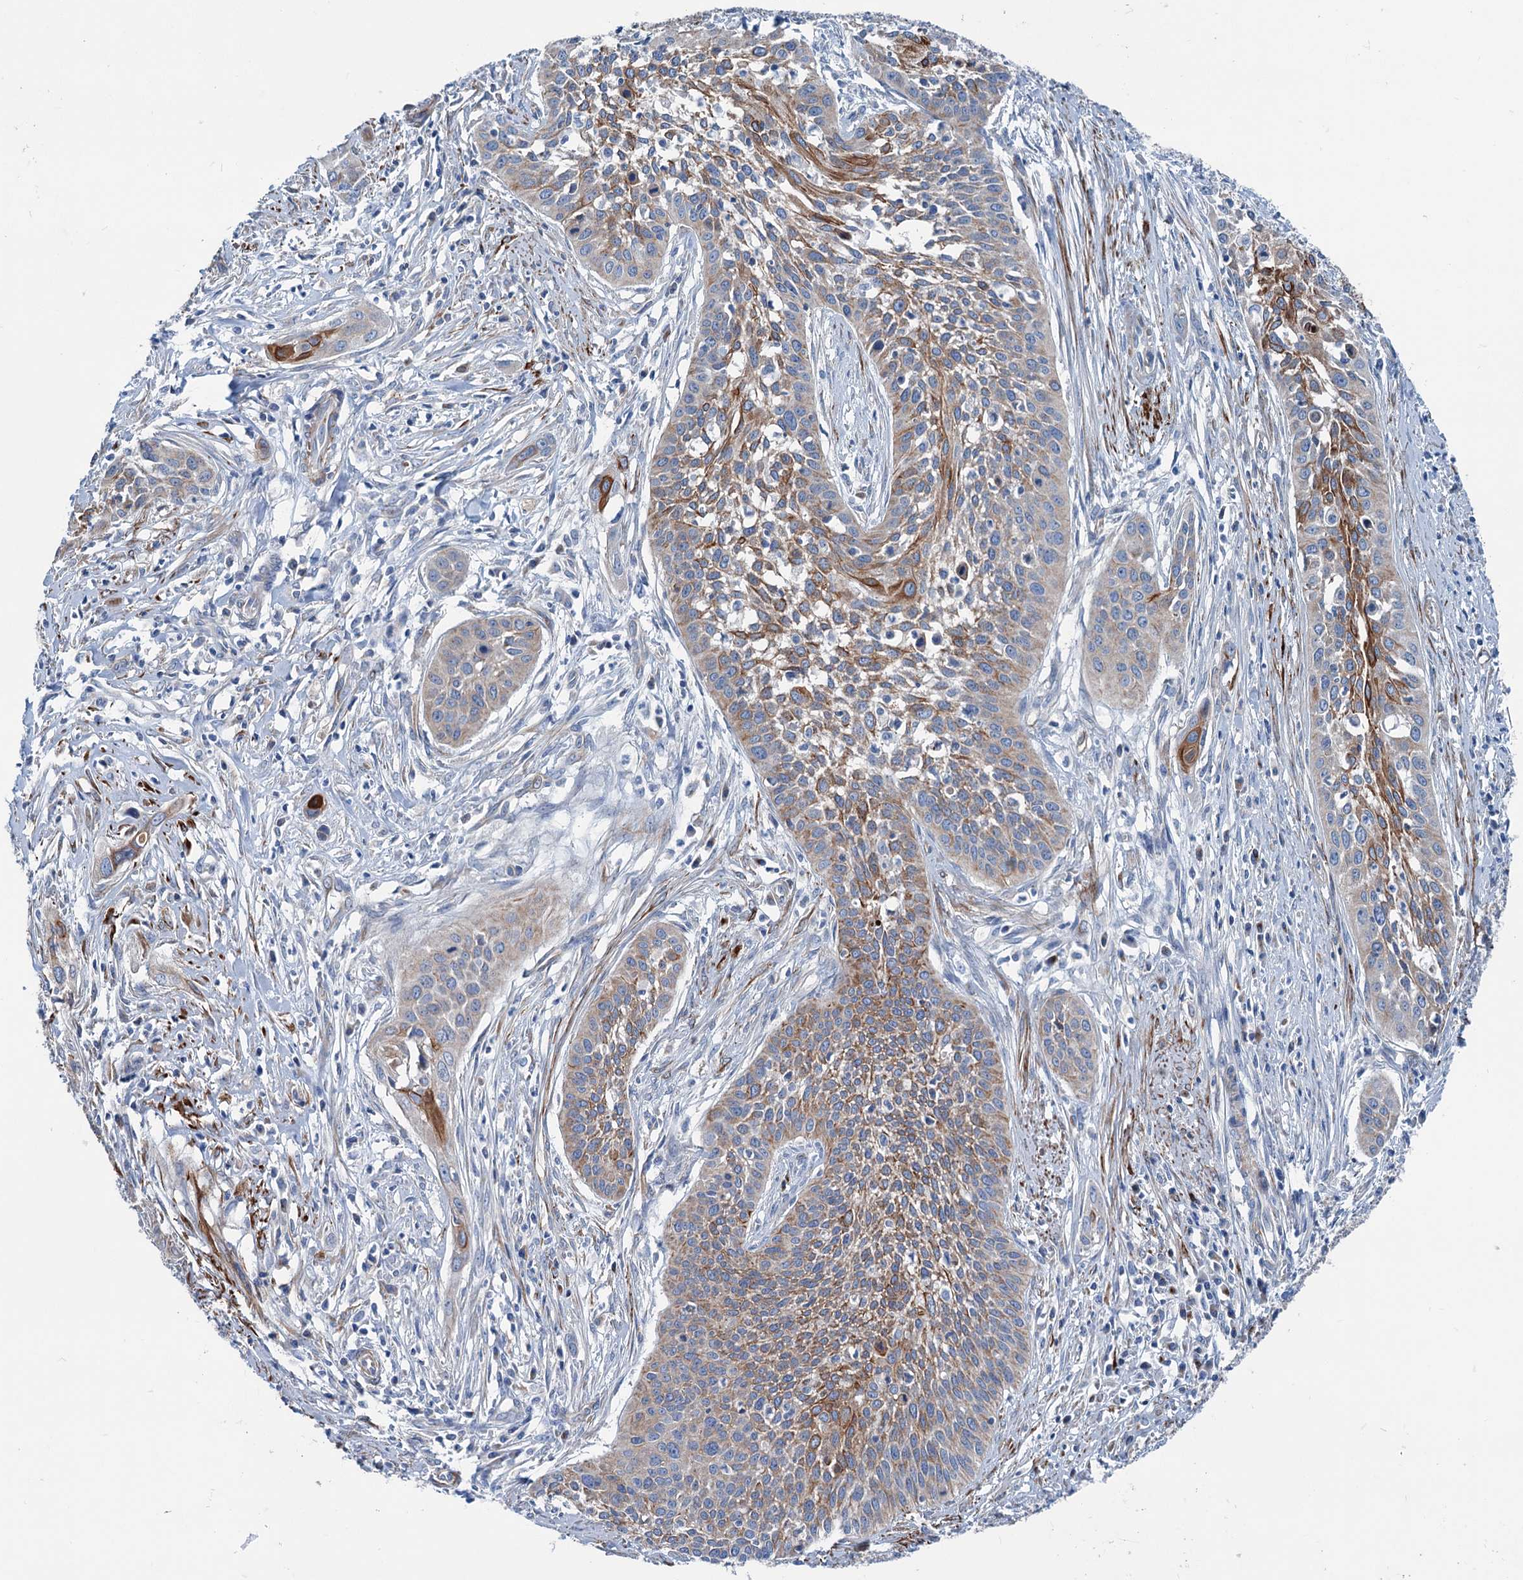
{"staining": {"intensity": "moderate", "quantity": "25%-75%", "location": "cytoplasmic/membranous"}, "tissue": "cervical cancer", "cell_type": "Tumor cells", "image_type": "cancer", "snomed": [{"axis": "morphology", "description": "Squamous cell carcinoma, NOS"}, {"axis": "topography", "description": "Cervix"}], "caption": "This is a micrograph of immunohistochemistry staining of squamous cell carcinoma (cervical), which shows moderate staining in the cytoplasmic/membranous of tumor cells.", "gene": "CALCOCO1", "patient": {"sex": "female", "age": 34}}